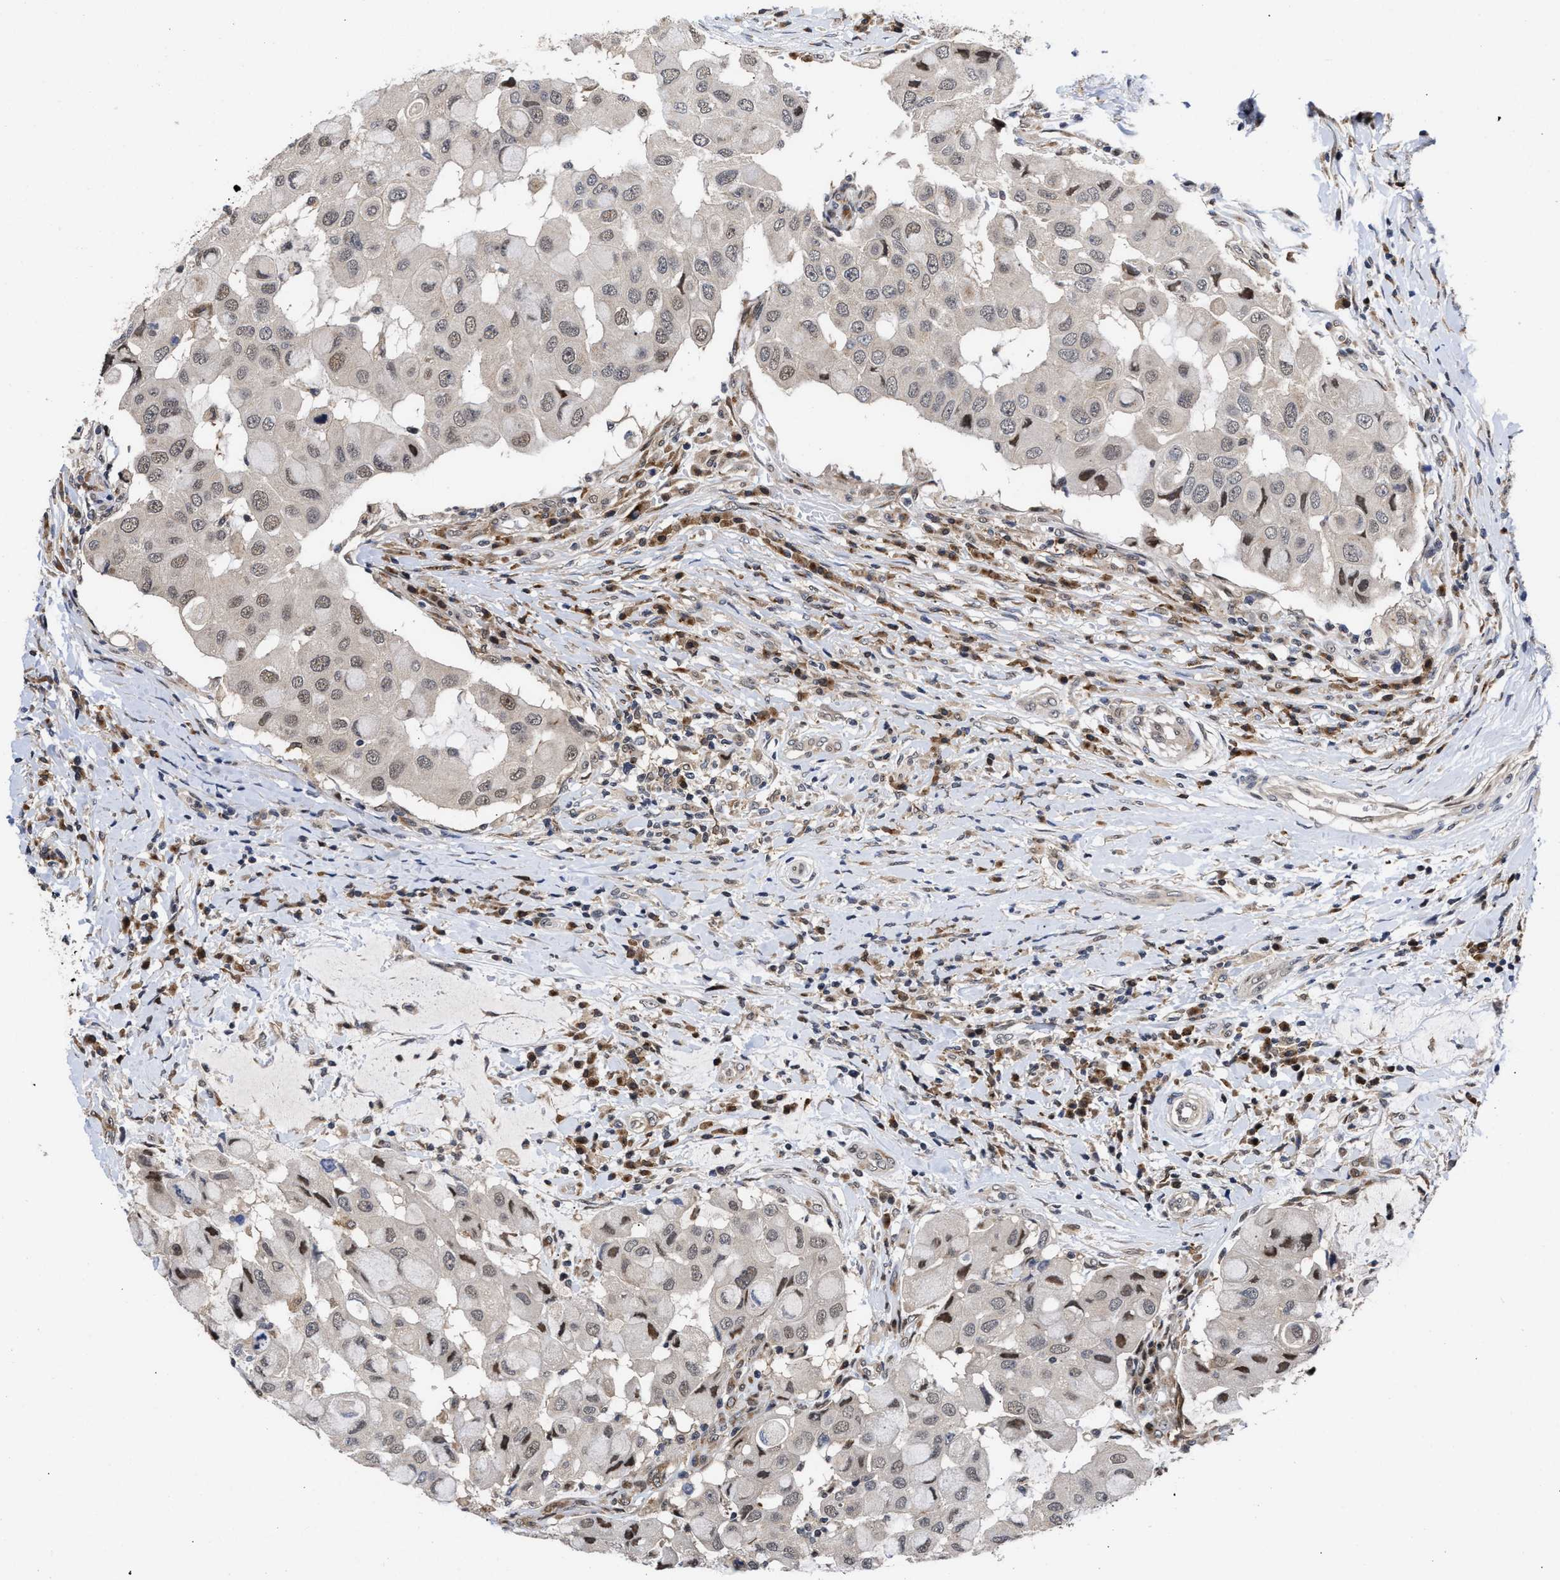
{"staining": {"intensity": "negative", "quantity": "none", "location": "none"}, "tissue": "breast cancer", "cell_type": "Tumor cells", "image_type": "cancer", "snomed": [{"axis": "morphology", "description": "Duct carcinoma"}, {"axis": "topography", "description": "Breast"}], "caption": "The photomicrograph exhibits no significant staining in tumor cells of breast intraductal carcinoma. The staining was performed using DAB to visualize the protein expression in brown, while the nuclei were stained in blue with hematoxylin (Magnification: 20x).", "gene": "CLIP2", "patient": {"sex": "female", "age": 27}}